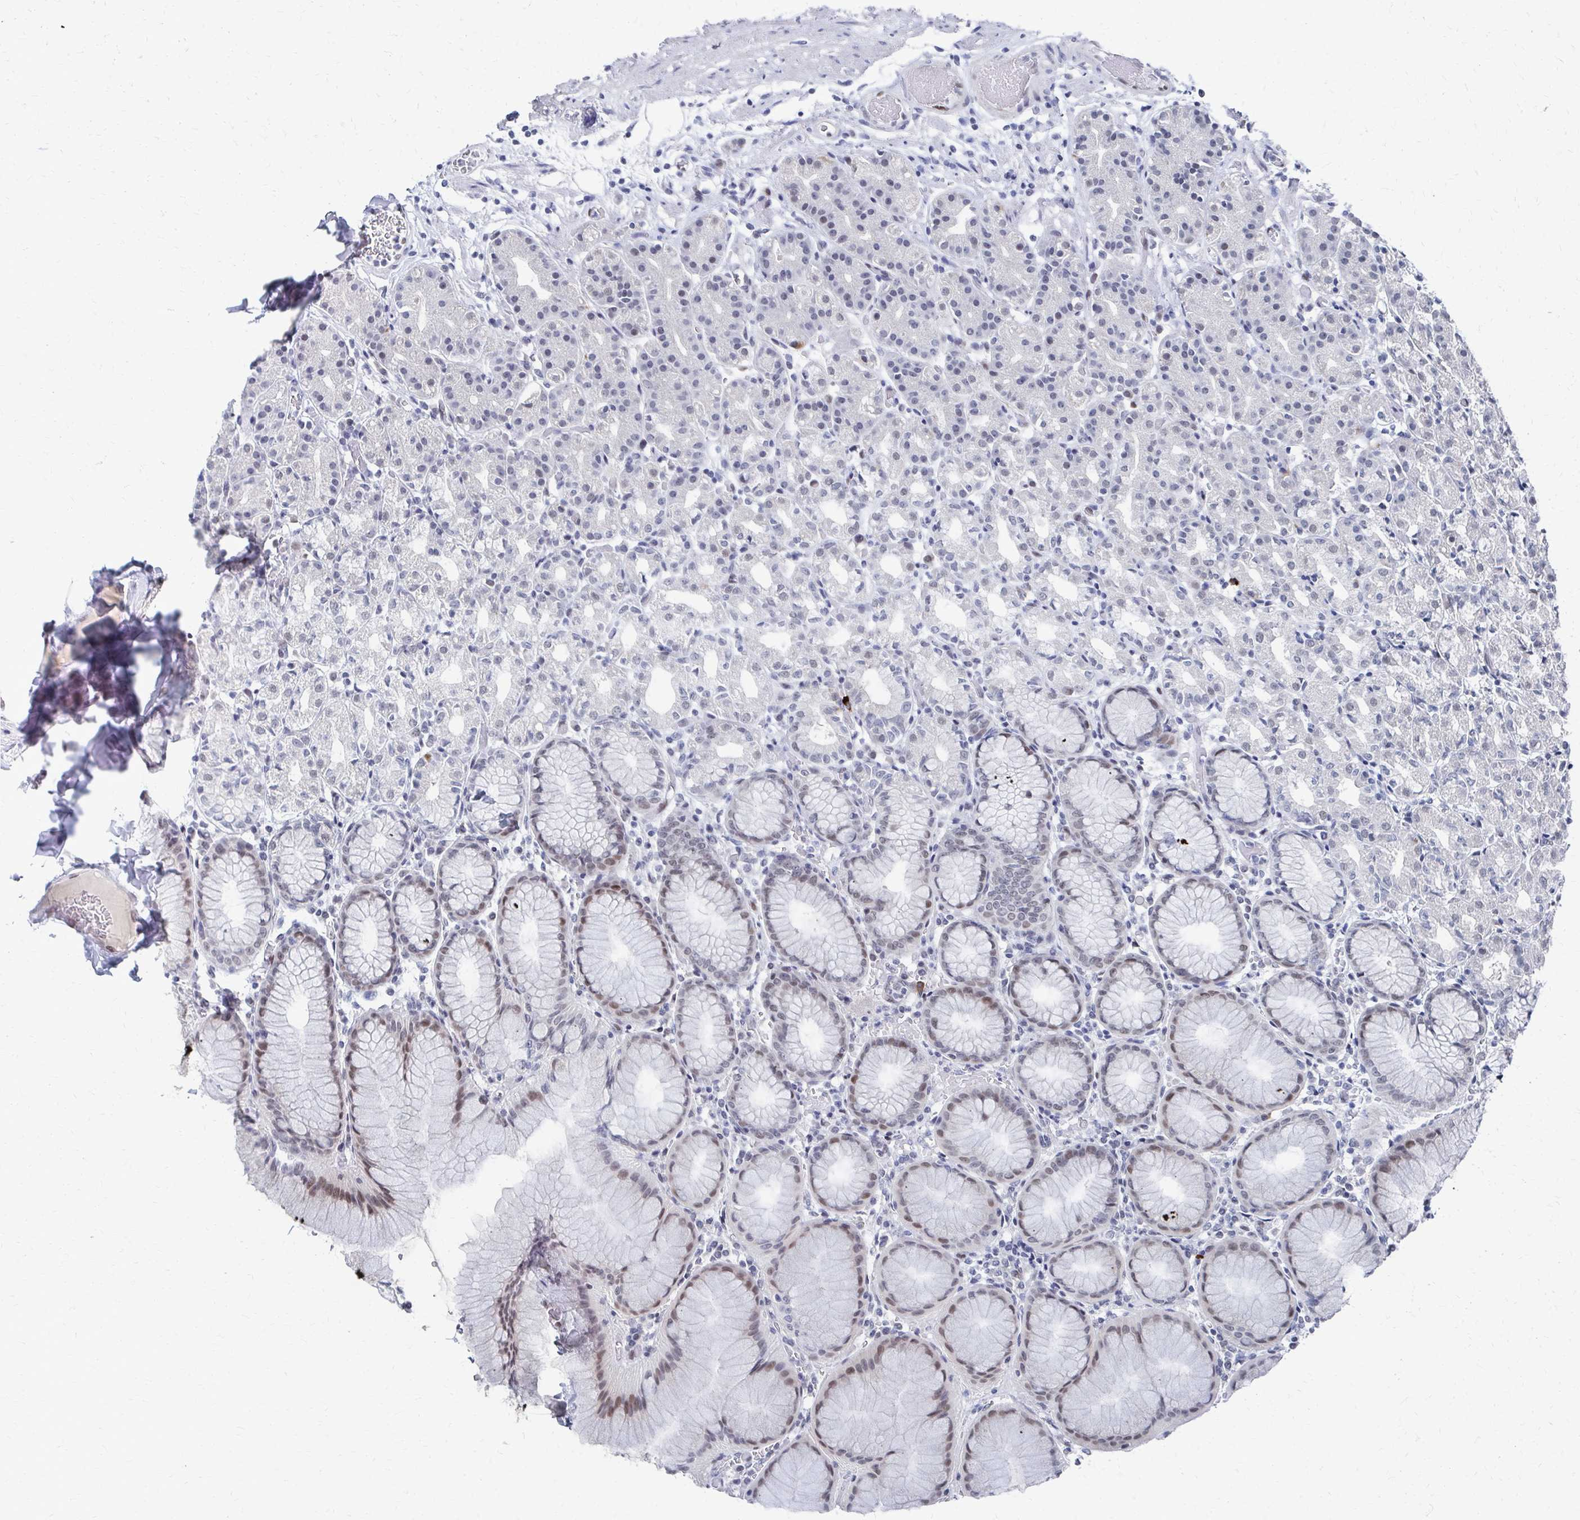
{"staining": {"intensity": "moderate", "quantity": "<25%", "location": "nuclear"}, "tissue": "stomach", "cell_type": "Glandular cells", "image_type": "normal", "snomed": [{"axis": "morphology", "description": "Normal tissue, NOS"}, {"axis": "topography", "description": "Stomach"}], "caption": "DAB (3,3'-diaminobenzidine) immunohistochemical staining of unremarkable human stomach exhibits moderate nuclear protein staining in approximately <25% of glandular cells.", "gene": "CDIN1", "patient": {"sex": "female", "age": 57}}